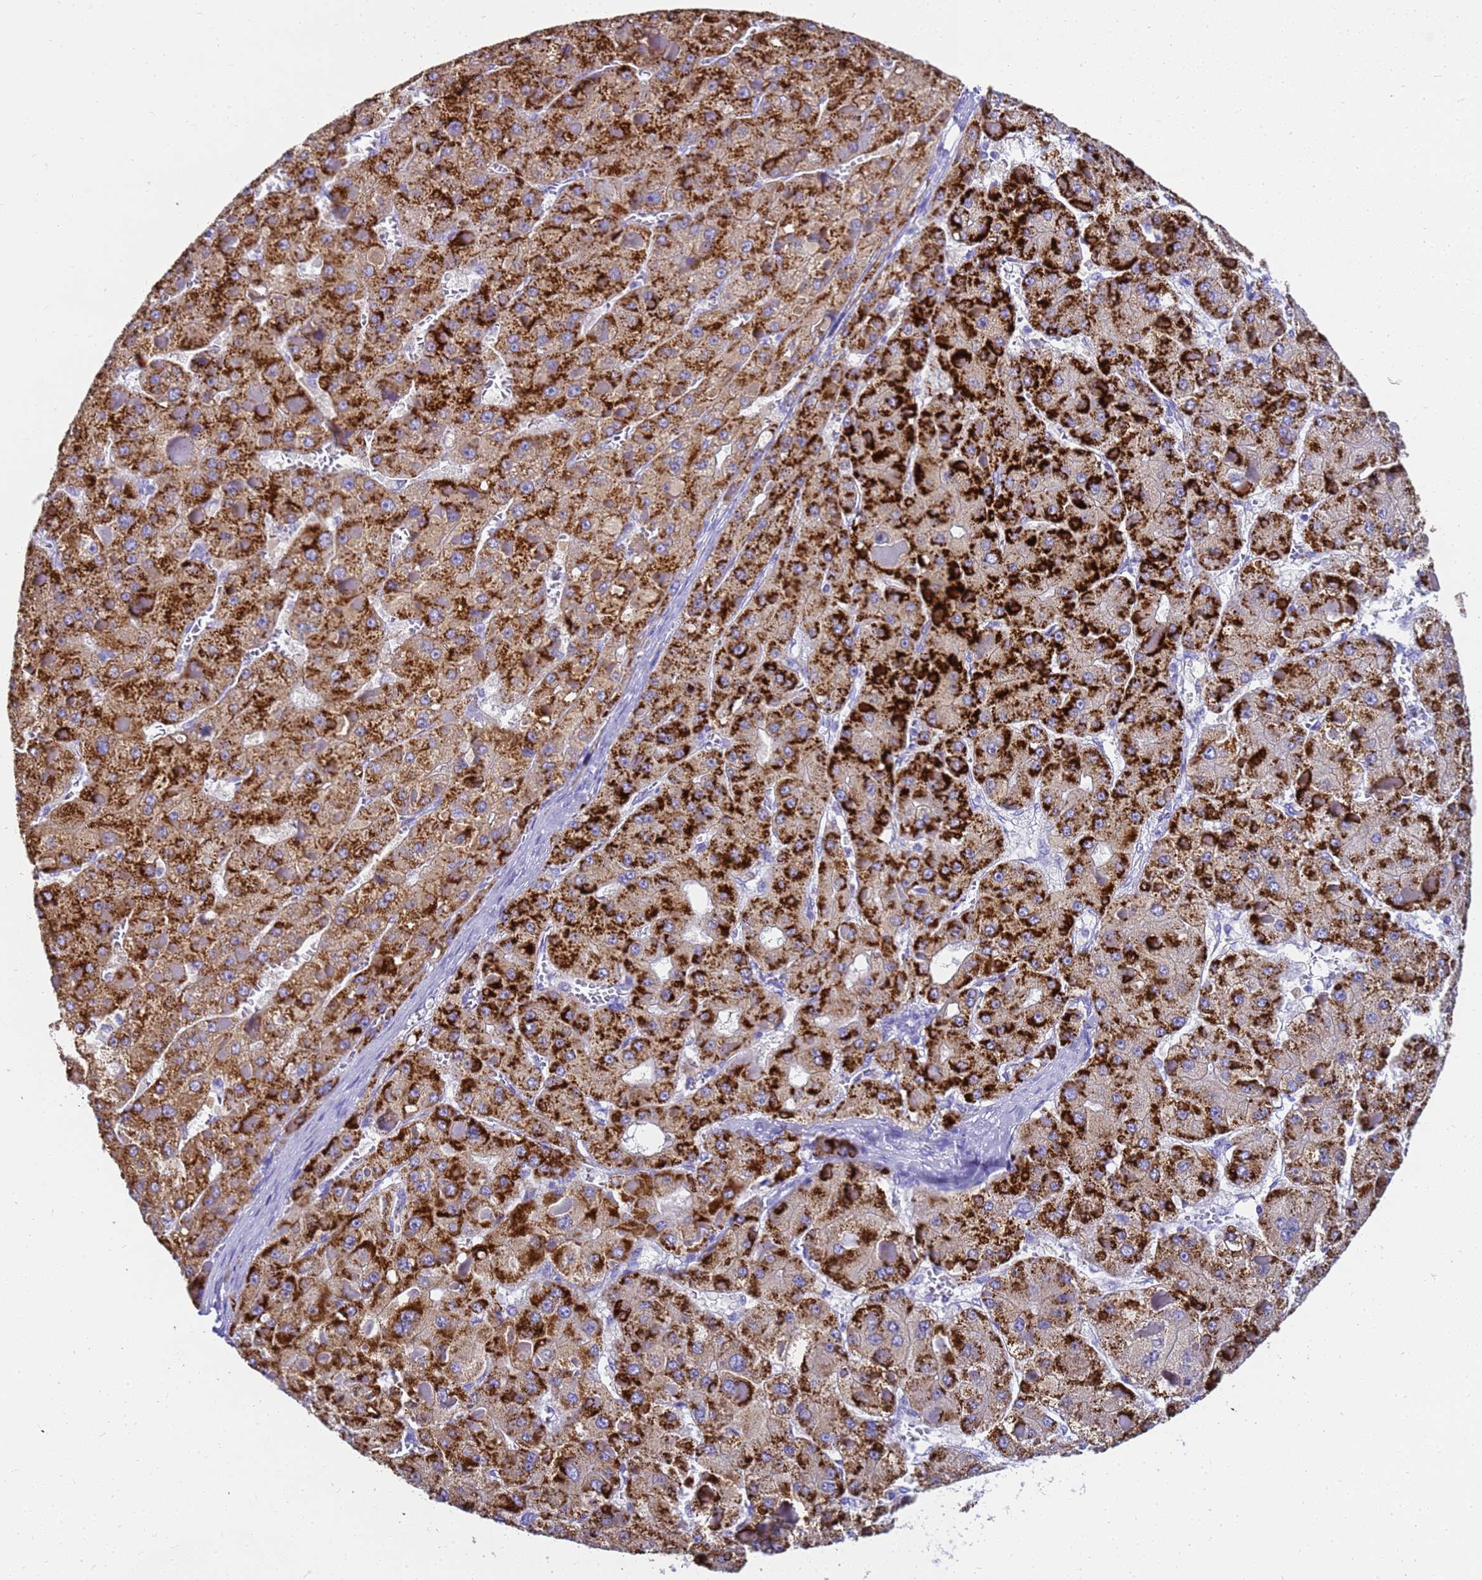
{"staining": {"intensity": "strong", "quantity": ">75%", "location": "cytoplasmic/membranous"}, "tissue": "liver cancer", "cell_type": "Tumor cells", "image_type": "cancer", "snomed": [{"axis": "morphology", "description": "Carcinoma, Hepatocellular, NOS"}, {"axis": "topography", "description": "Liver"}], "caption": "Approximately >75% of tumor cells in hepatocellular carcinoma (liver) display strong cytoplasmic/membranous protein positivity as visualized by brown immunohistochemical staining.", "gene": "MS4A13", "patient": {"sex": "female", "age": 73}}